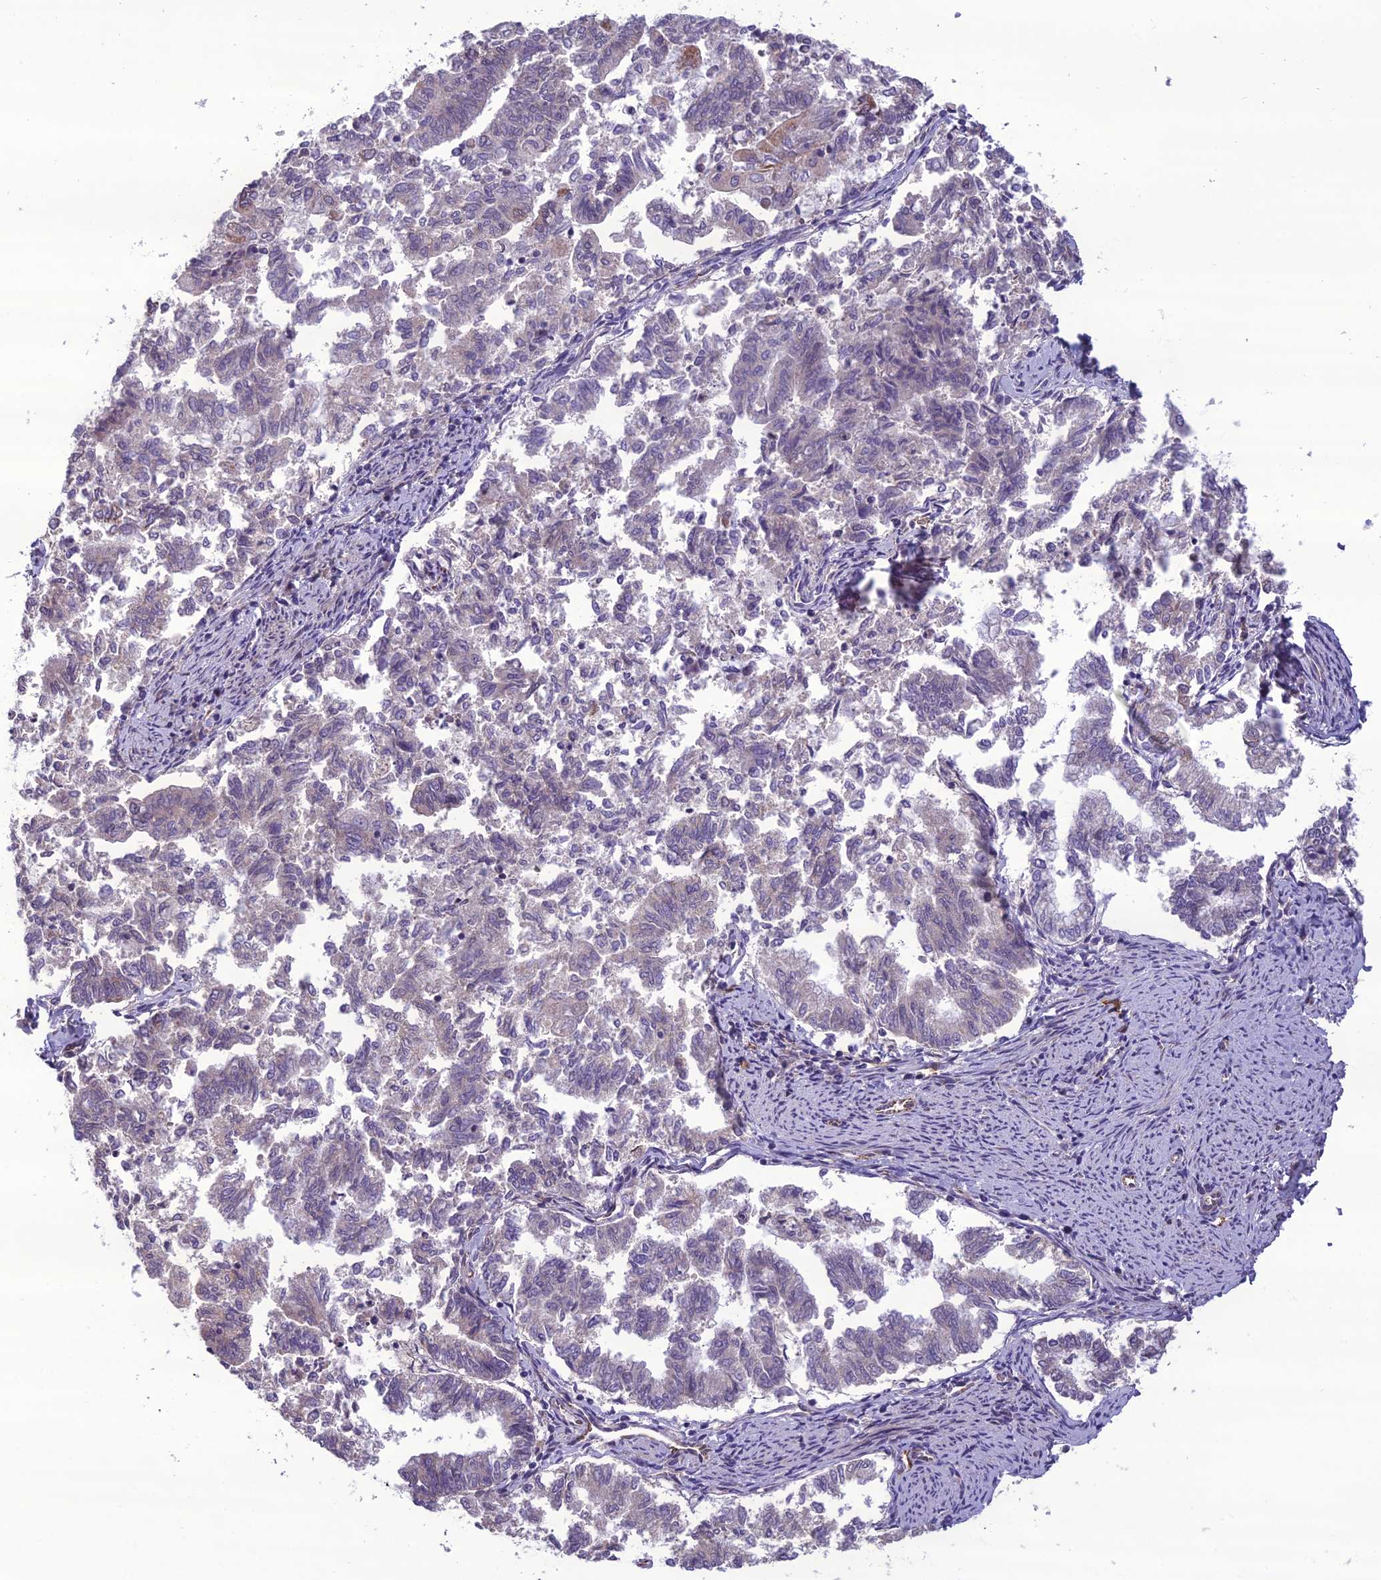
{"staining": {"intensity": "negative", "quantity": "none", "location": "none"}, "tissue": "endometrial cancer", "cell_type": "Tumor cells", "image_type": "cancer", "snomed": [{"axis": "morphology", "description": "Adenocarcinoma, NOS"}, {"axis": "topography", "description": "Endometrium"}], "caption": "Endometrial cancer was stained to show a protein in brown. There is no significant staining in tumor cells.", "gene": "NODAL", "patient": {"sex": "female", "age": 79}}